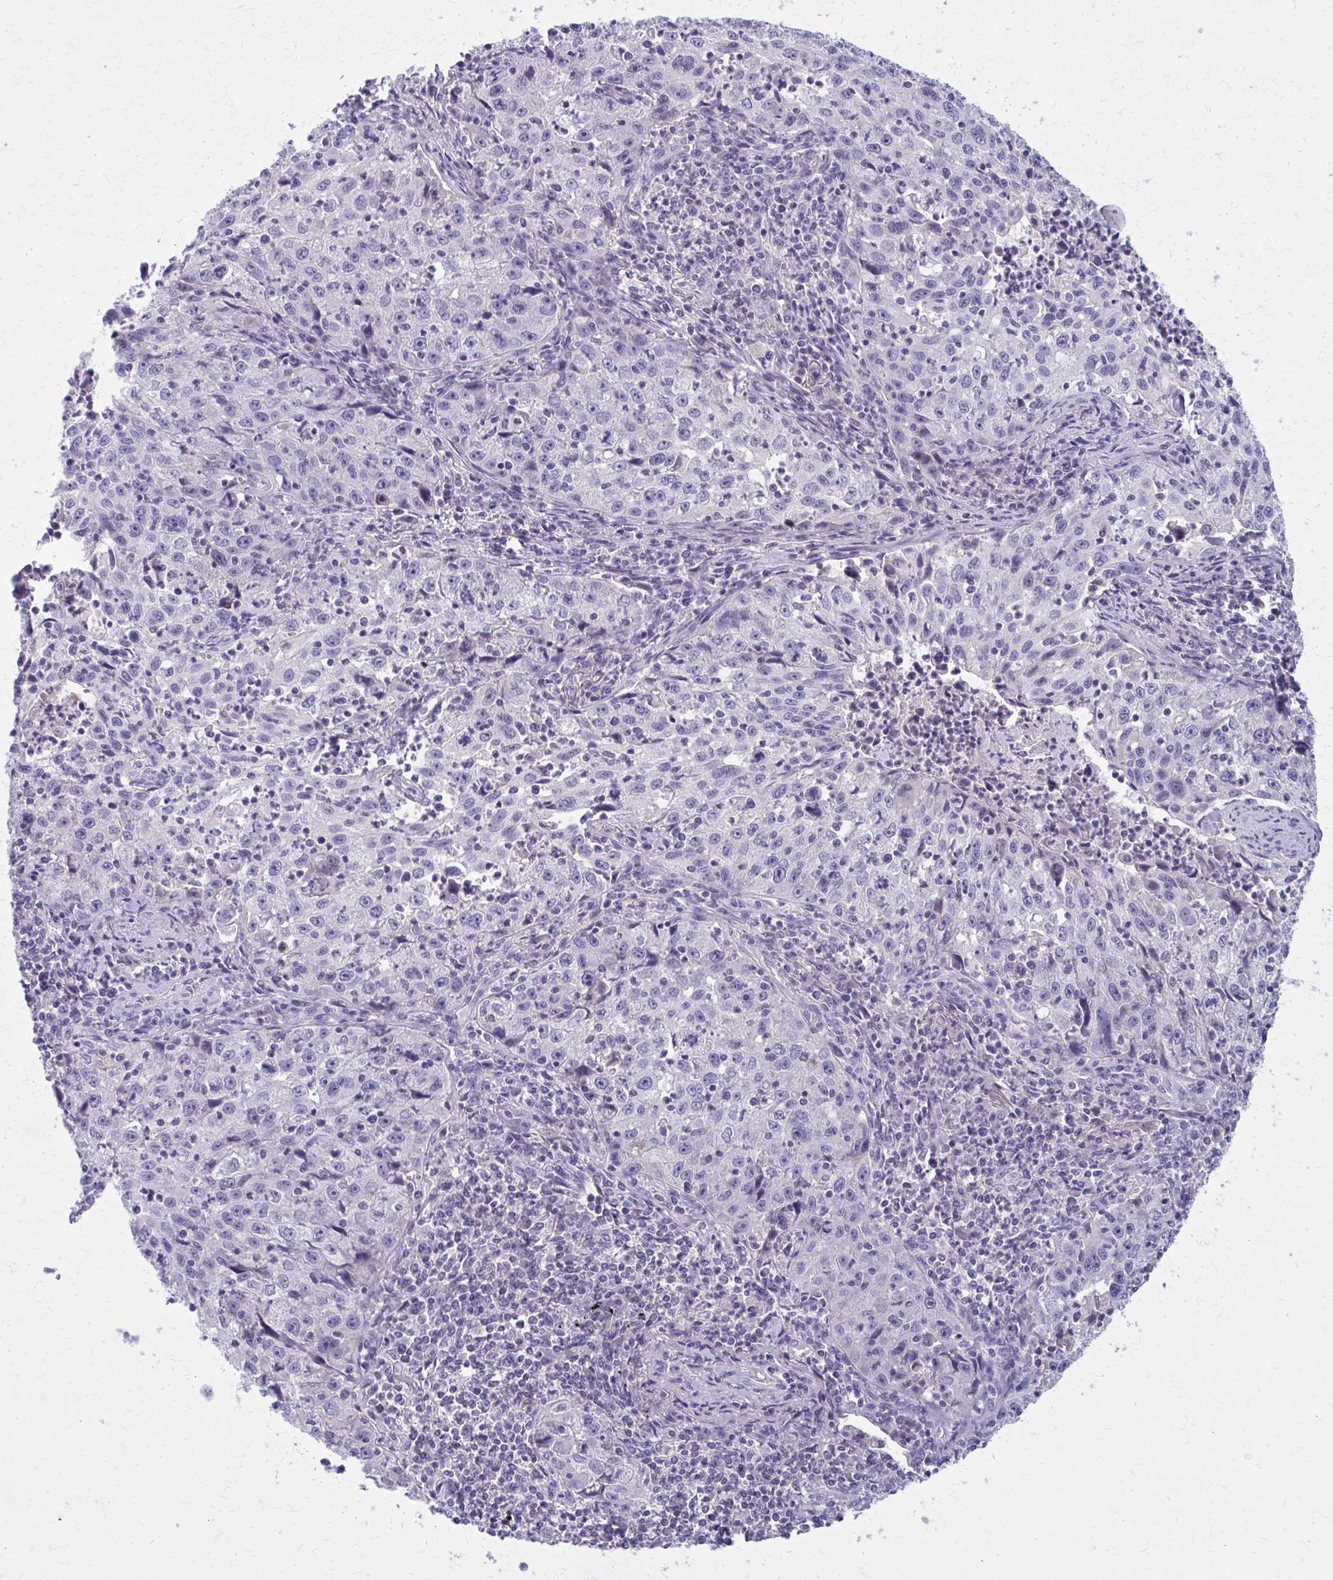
{"staining": {"intensity": "negative", "quantity": "none", "location": "none"}, "tissue": "lung cancer", "cell_type": "Tumor cells", "image_type": "cancer", "snomed": [{"axis": "morphology", "description": "Squamous cell carcinoma, NOS"}, {"axis": "topography", "description": "Lung"}], "caption": "Immunohistochemistry (IHC) of human lung cancer exhibits no positivity in tumor cells.", "gene": "OR4A47", "patient": {"sex": "male", "age": 71}}